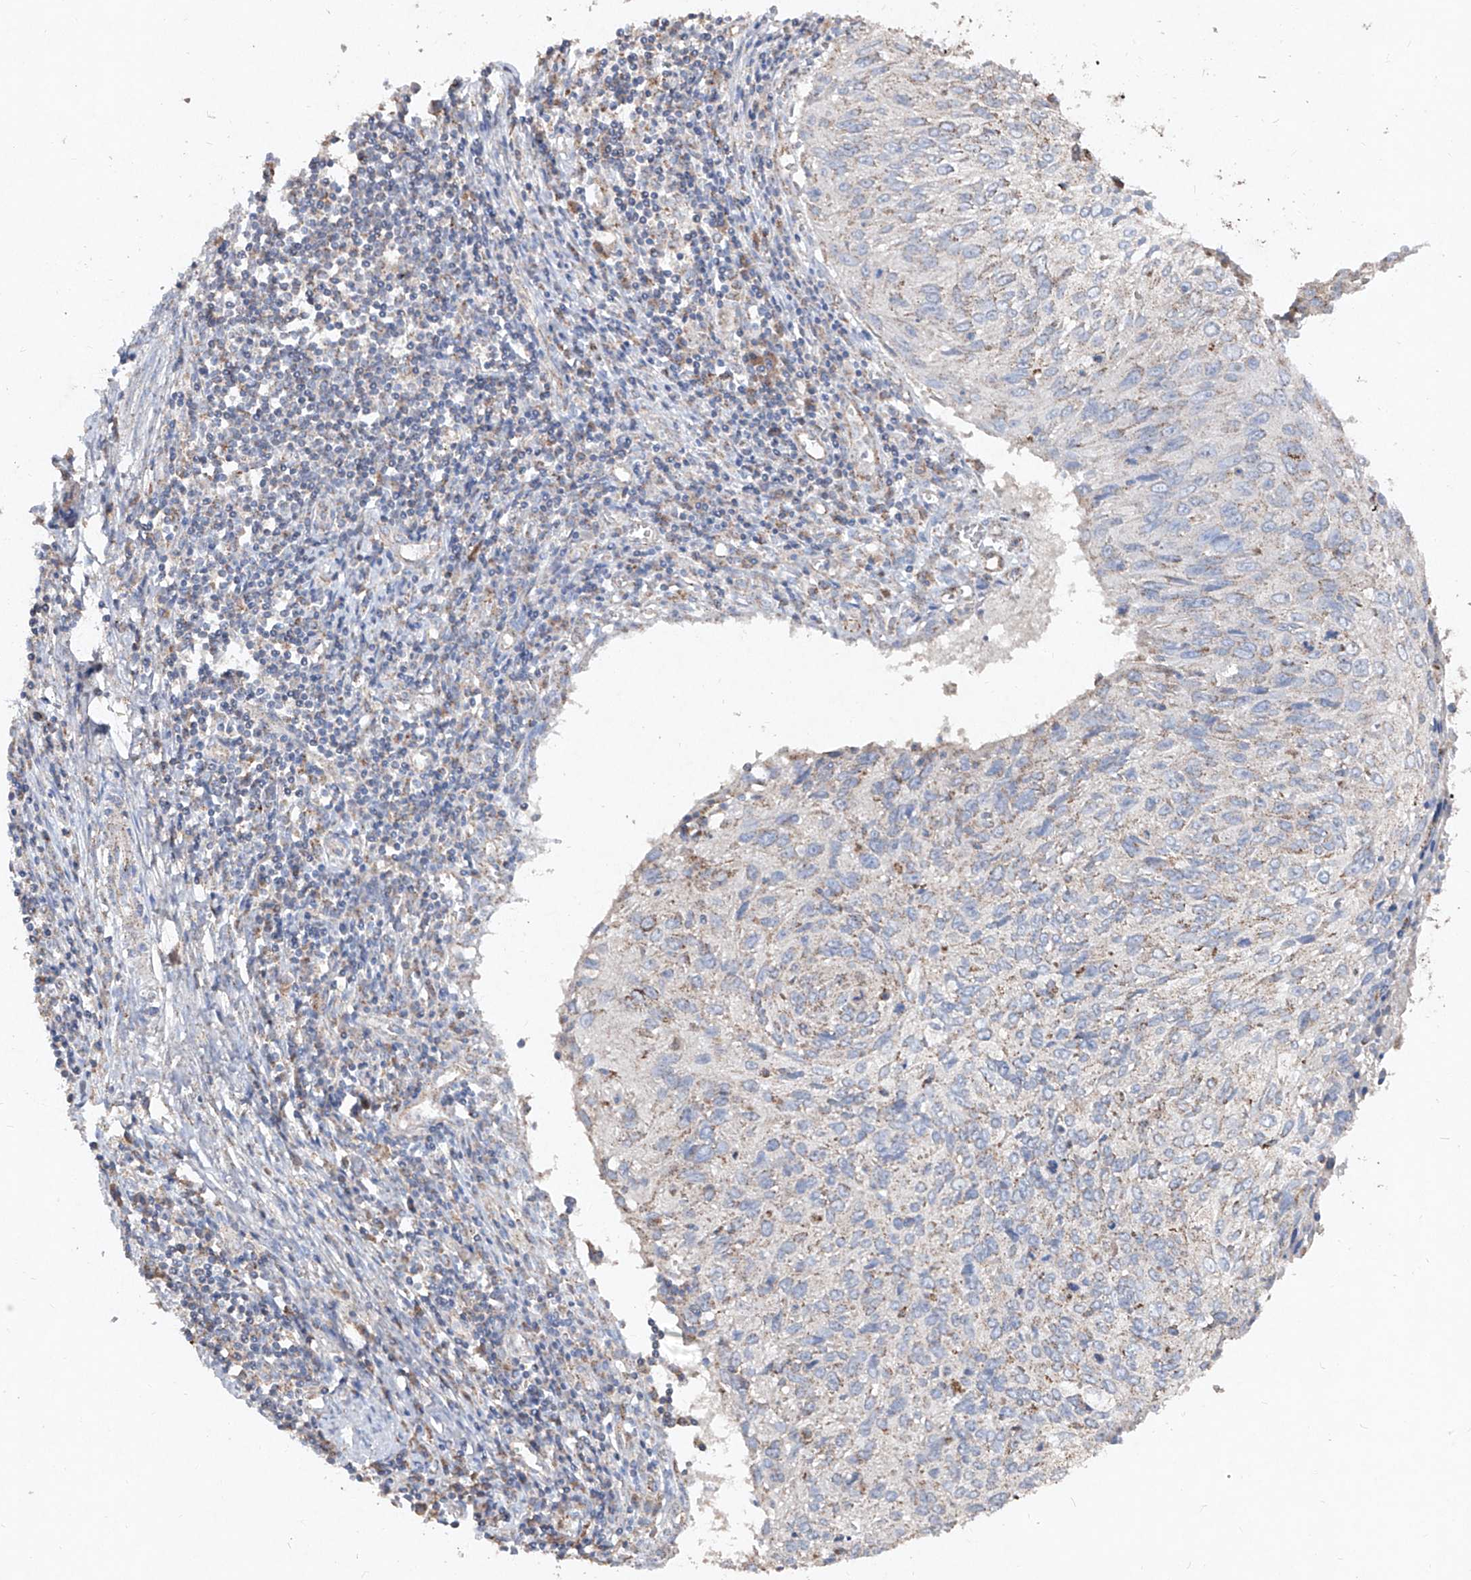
{"staining": {"intensity": "weak", "quantity": "<25%", "location": "cytoplasmic/membranous"}, "tissue": "cervical cancer", "cell_type": "Tumor cells", "image_type": "cancer", "snomed": [{"axis": "morphology", "description": "Squamous cell carcinoma, NOS"}, {"axis": "topography", "description": "Cervix"}], "caption": "High magnification brightfield microscopy of squamous cell carcinoma (cervical) stained with DAB (brown) and counterstained with hematoxylin (blue): tumor cells show no significant staining.", "gene": "ABCD3", "patient": {"sex": "female", "age": 51}}